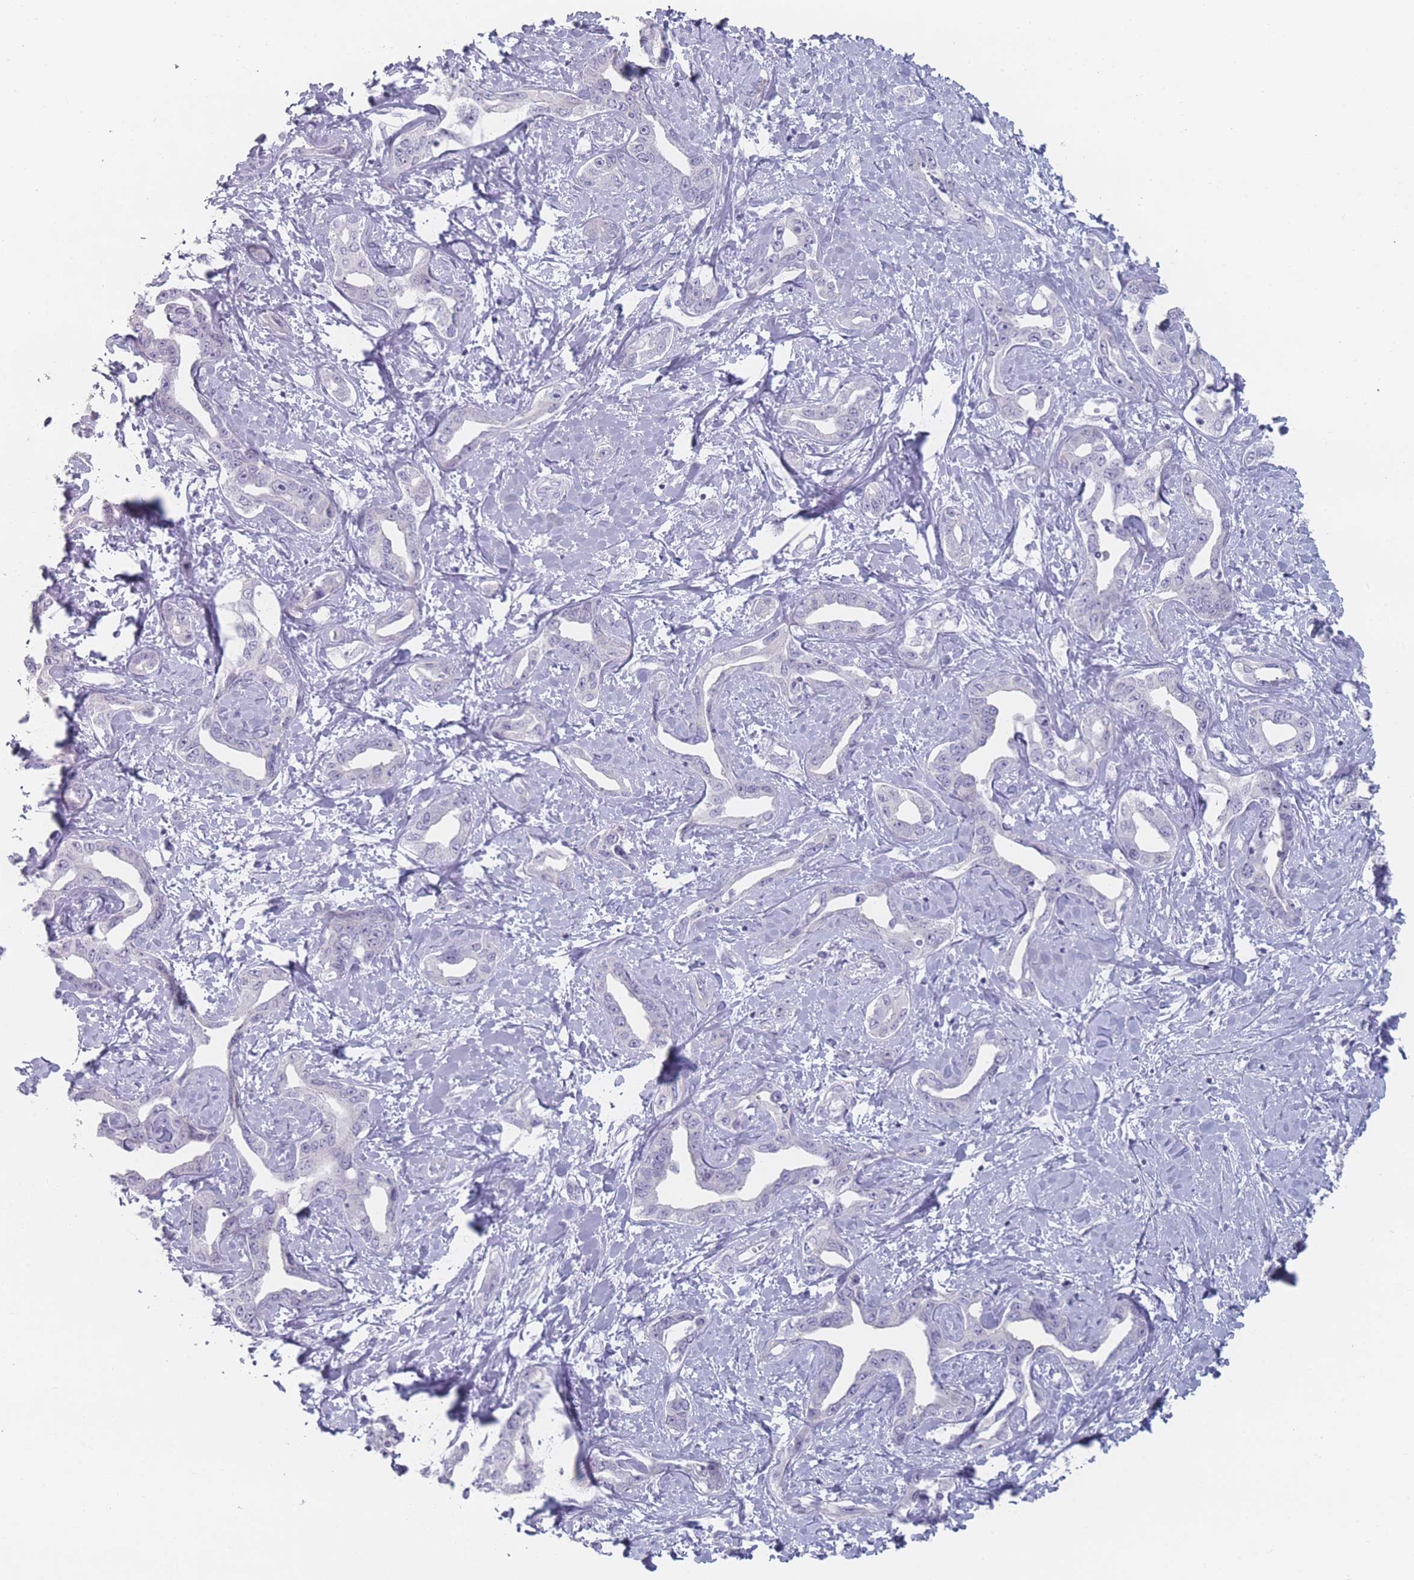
{"staining": {"intensity": "negative", "quantity": "none", "location": "none"}, "tissue": "liver cancer", "cell_type": "Tumor cells", "image_type": "cancer", "snomed": [{"axis": "morphology", "description": "Cholangiocarcinoma"}, {"axis": "topography", "description": "Liver"}], "caption": "There is no significant positivity in tumor cells of cholangiocarcinoma (liver).", "gene": "RNF4", "patient": {"sex": "male", "age": 59}}